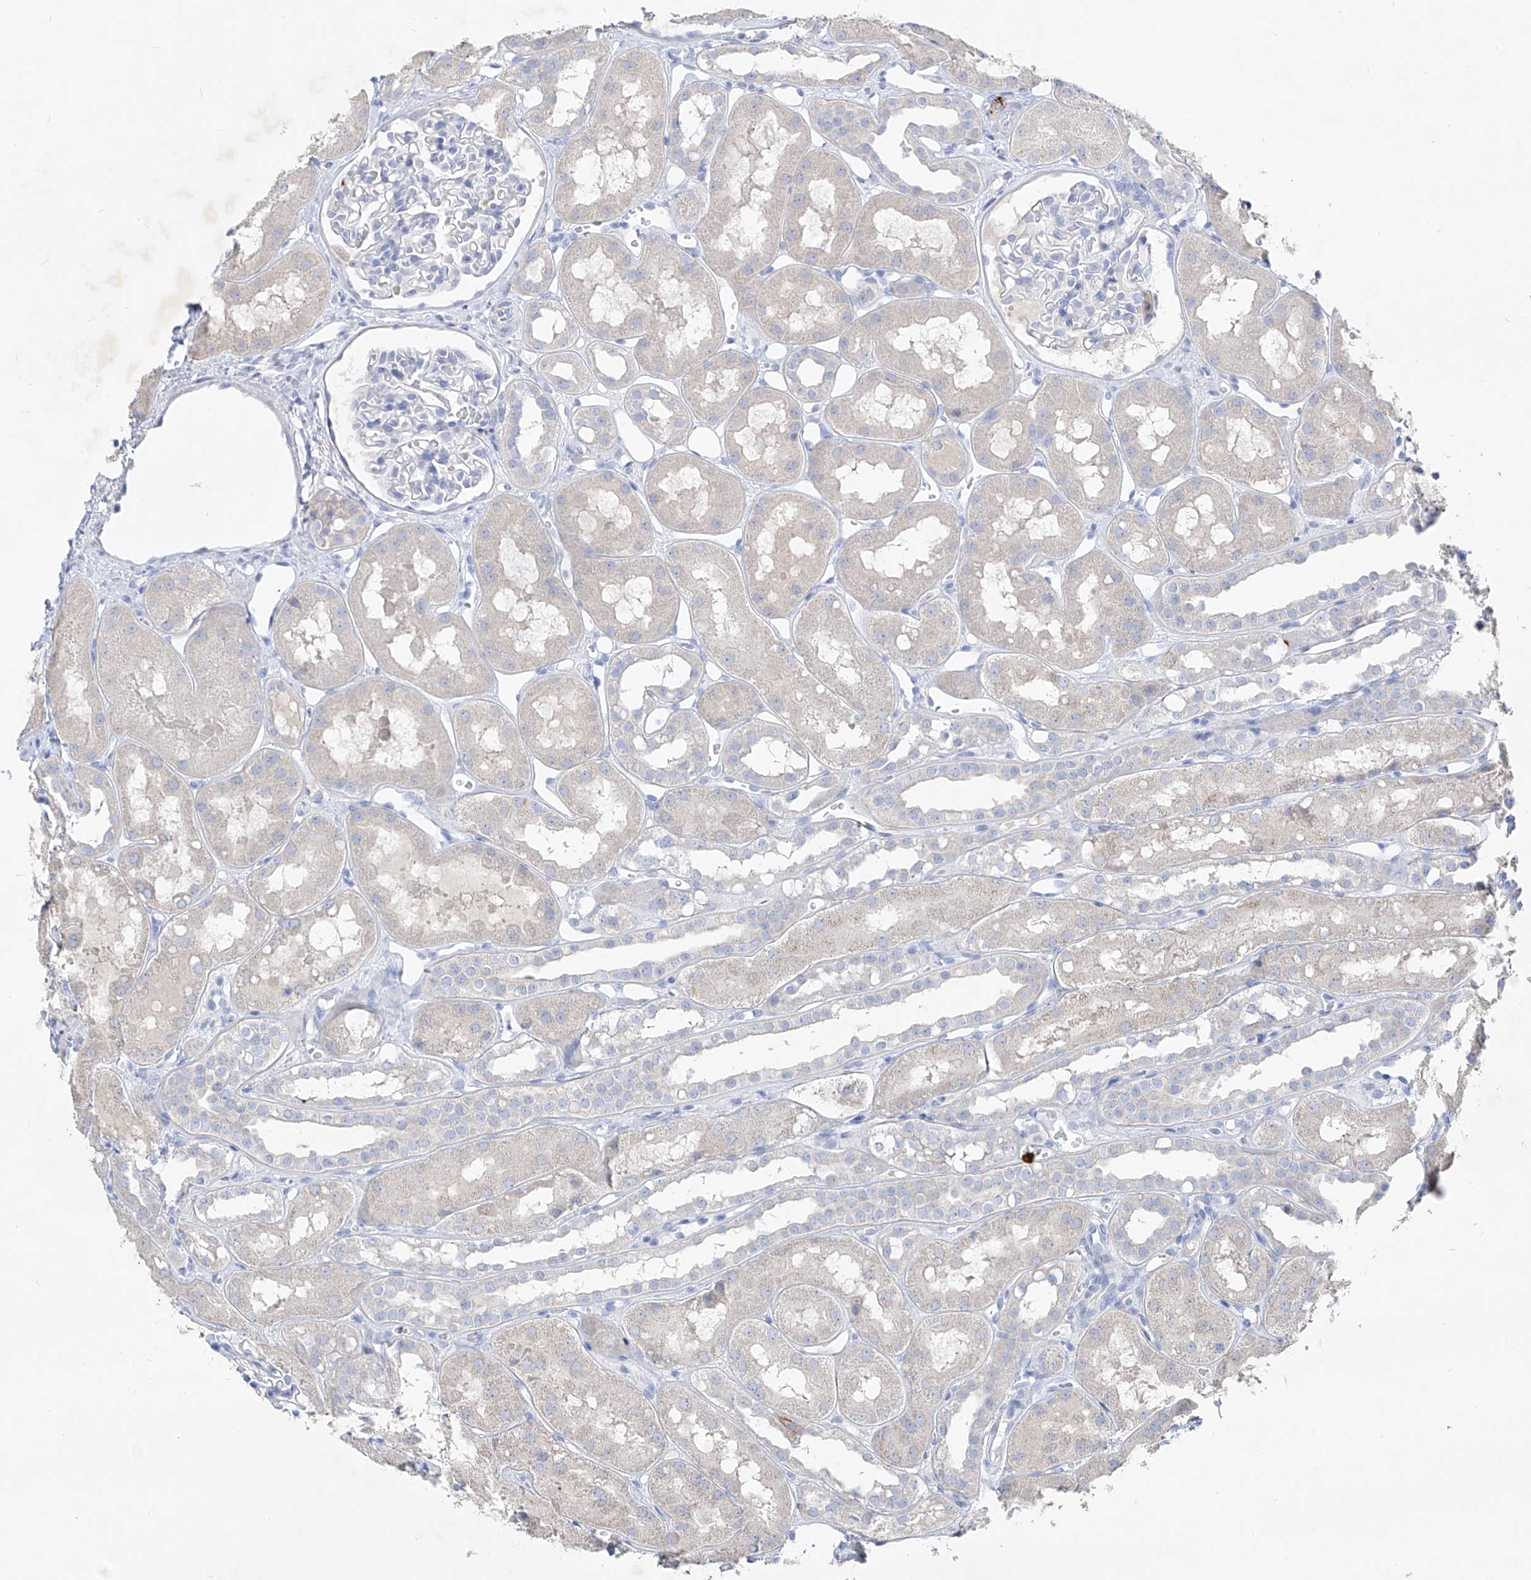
{"staining": {"intensity": "negative", "quantity": "none", "location": "none"}, "tissue": "kidney", "cell_type": "Cells in glomeruli", "image_type": "normal", "snomed": [{"axis": "morphology", "description": "Normal tissue, NOS"}, {"axis": "topography", "description": "Kidney"}], "caption": "Cells in glomeruli show no significant protein expression in normal kidney.", "gene": "FRS3", "patient": {"sex": "male", "age": 16}}